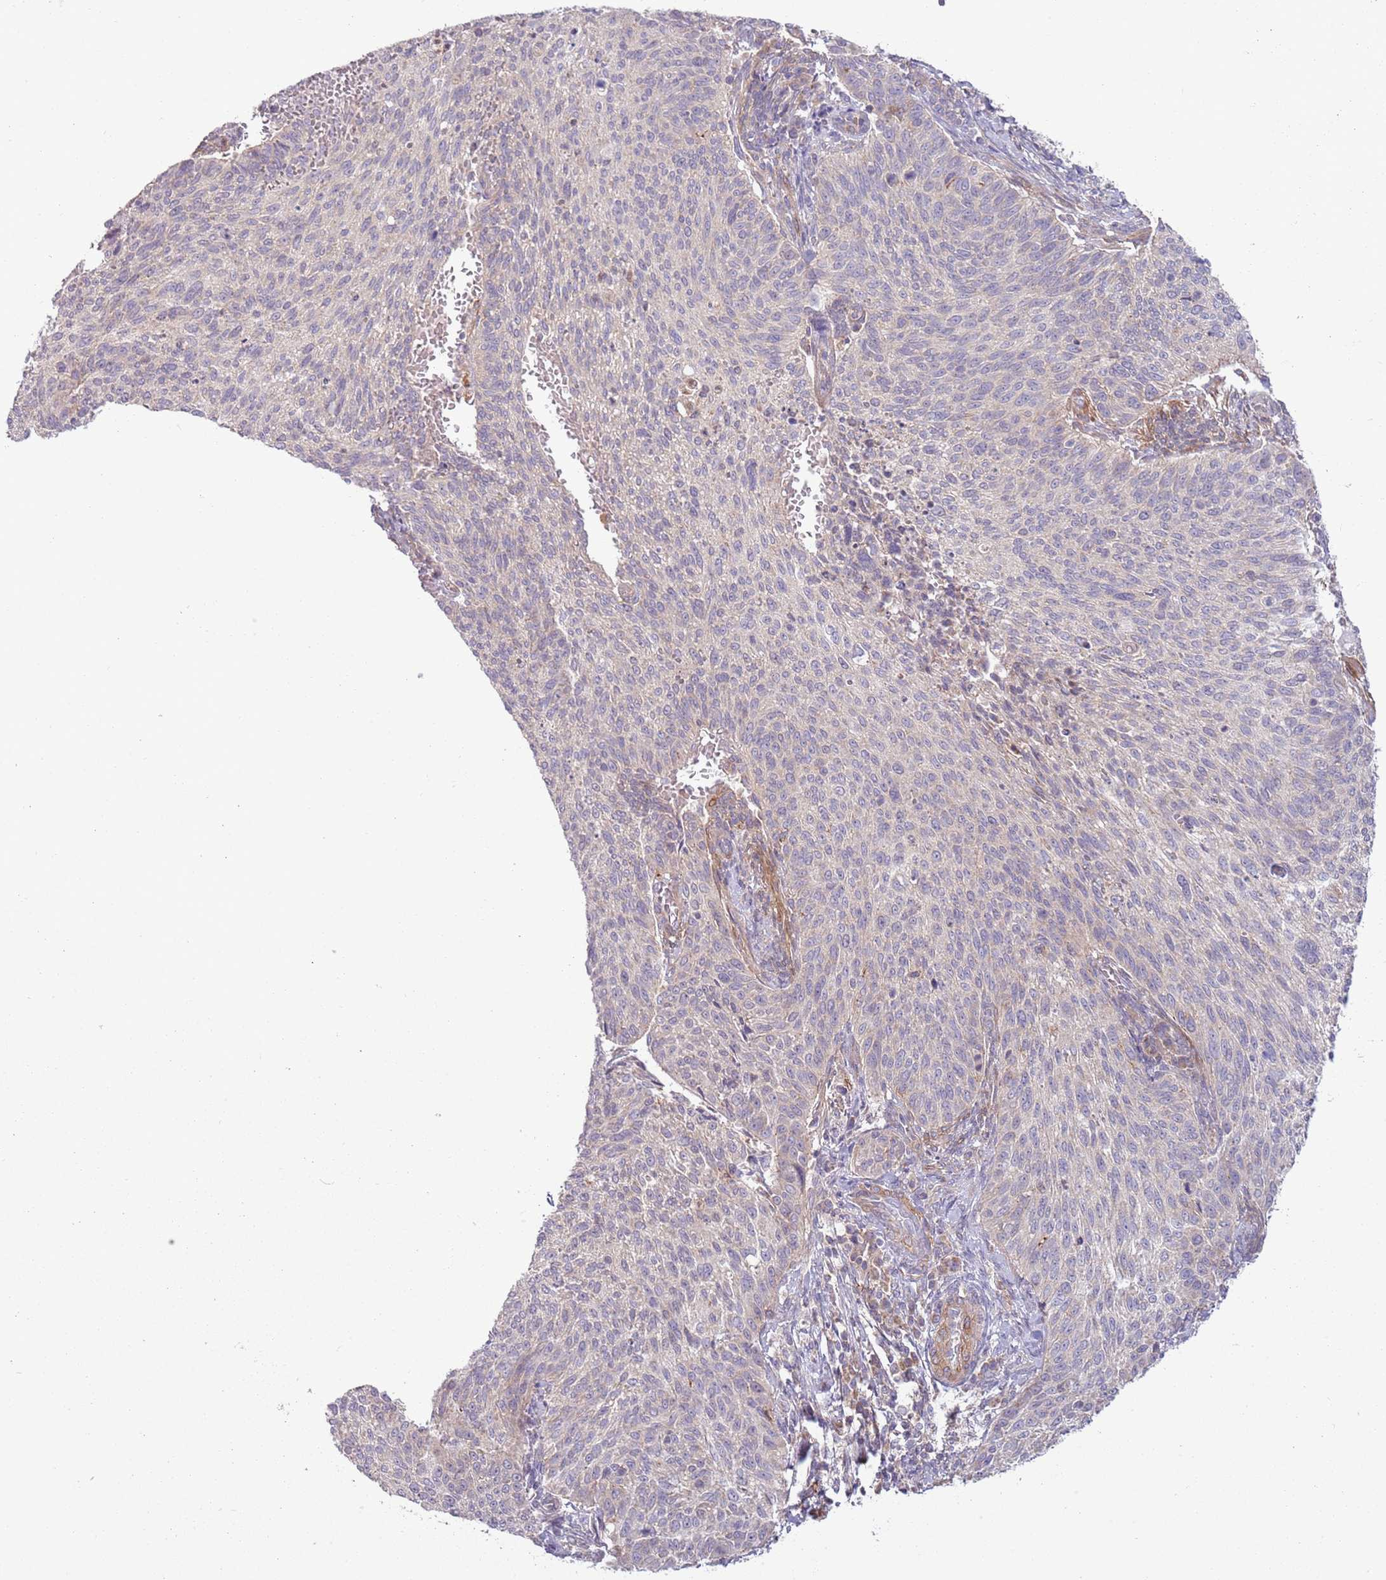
{"staining": {"intensity": "negative", "quantity": "none", "location": "none"}, "tissue": "cervical cancer", "cell_type": "Tumor cells", "image_type": "cancer", "snomed": [{"axis": "morphology", "description": "Squamous cell carcinoma, NOS"}, {"axis": "topography", "description": "Cervix"}], "caption": "The immunohistochemistry (IHC) histopathology image has no significant expression in tumor cells of cervical cancer (squamous cell carcinoma) tissue.", "gene": "DTD2", "patient": {"sex": "female", "age": 70}}